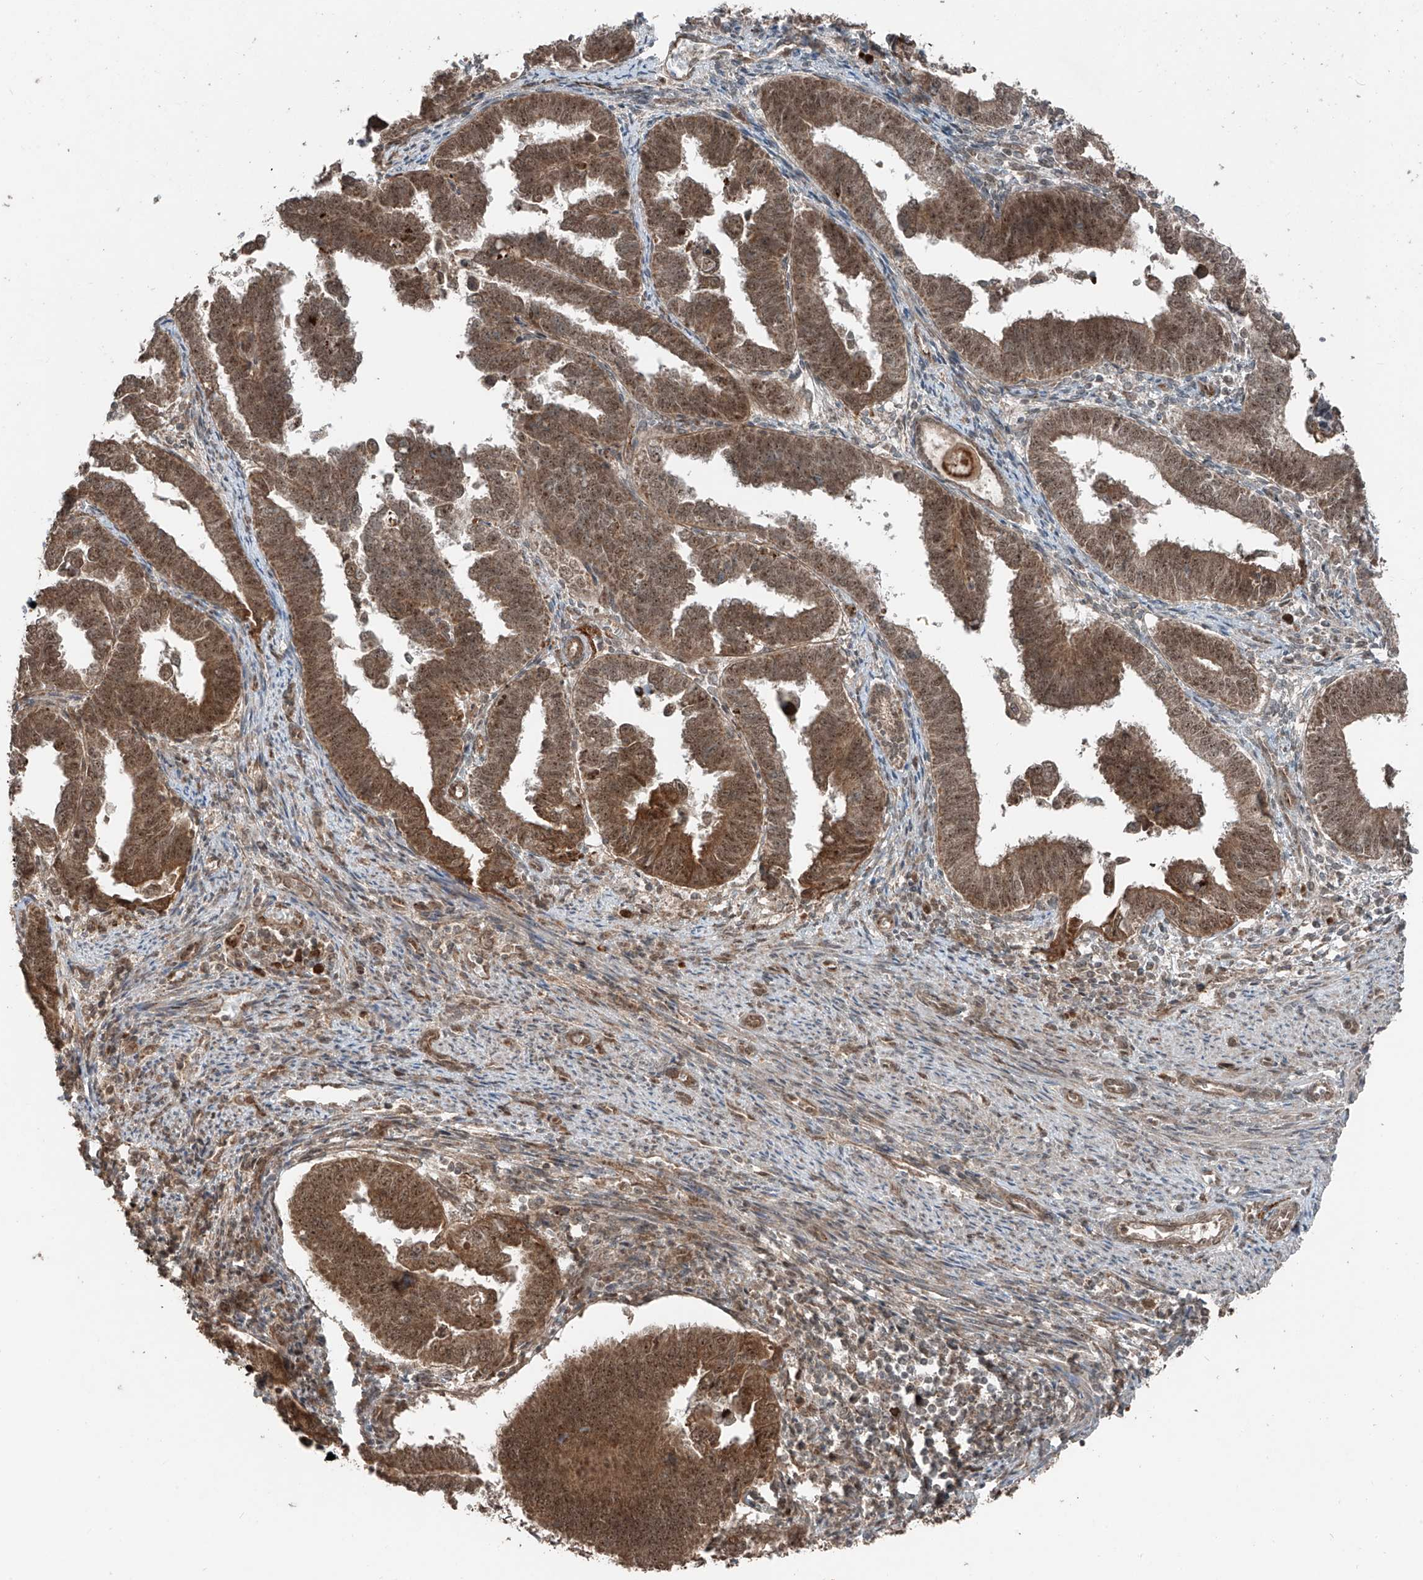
{"staining": {"intensity": "moderate", "quantity": ">75%", "location": "cytoplasmic/membranous,nuclear"}, "tissue": "endometrial cancer", "cell_type": "Tumor cells", "image_type": "cancer", "snomed": [{"axis": "morphology", "description": "Adenocarcinoma, NOS"}, {"axis": "topography", "description": "Endometrium"}], "caption": "Endometrial adenocarcinoma stained with DAB immunohistochemistry (IHC) exhibits medium levels of moderate cytoplasmic/membranous and nuclear staining in approximately >75% of tumor cells.", "gene": "ZNF620", "patient": {"sex": "female", "age": 75}}